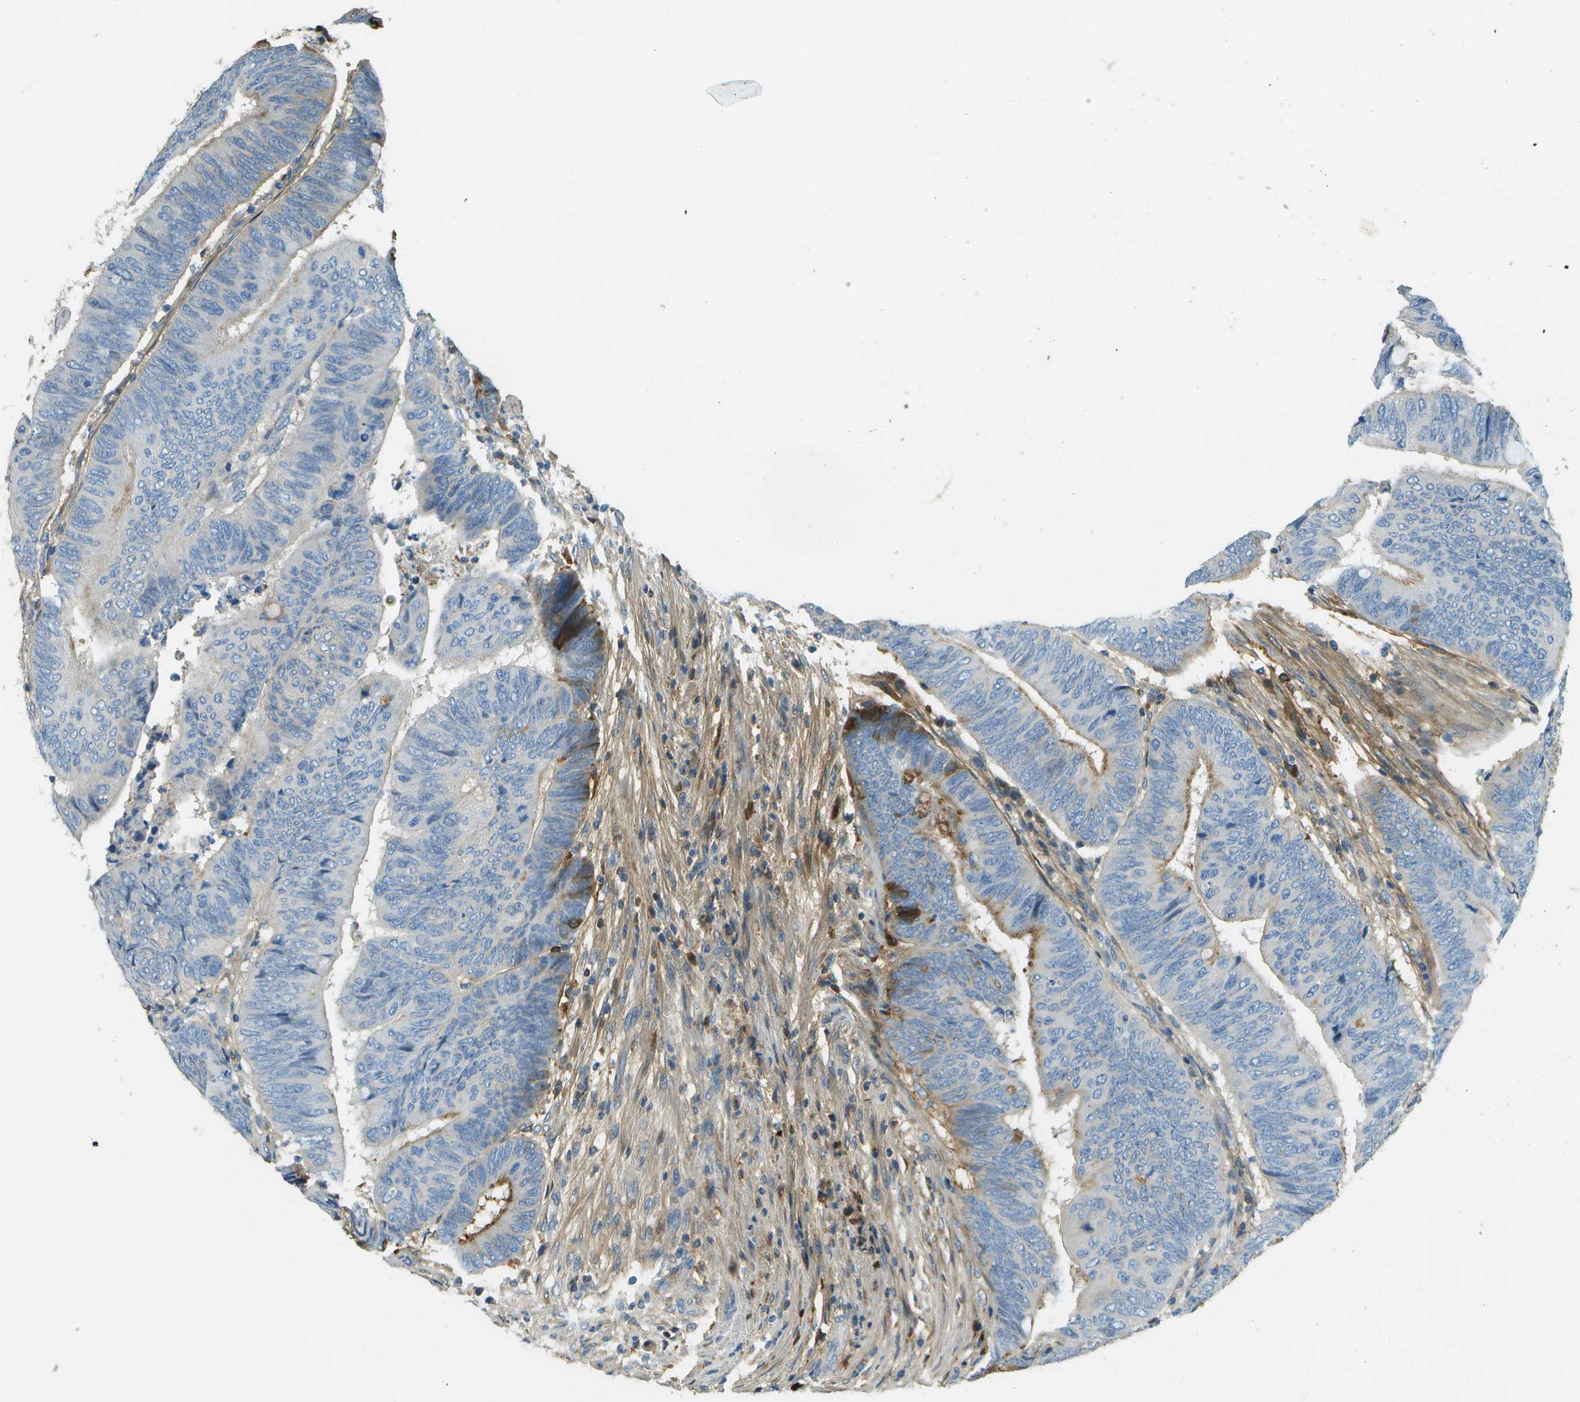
{"staining": {"intensity": "negative", "quantity": "none", "location": "none"}, "tissue": "colorectal cancer", "cell_type": "Tumor cells", "image_type": "cancer", "snomed": [{"axis": "morphology", "description": "Normal tissue, NOS"}, {"axis": "morphology", "description": "Adenocarcinoma, NOS"}, {"axis": "topography", "description": "Rectum"}, {"axis": "topography", "description": "Peripheral nerve tissue"}], "caption": "Adenocarcinoma (colorectal) was stained to show a protein in brown. There is no significant staining in tumor cells.", "gene": "DCN", "patient": {"sex": "male", "age": 92}}